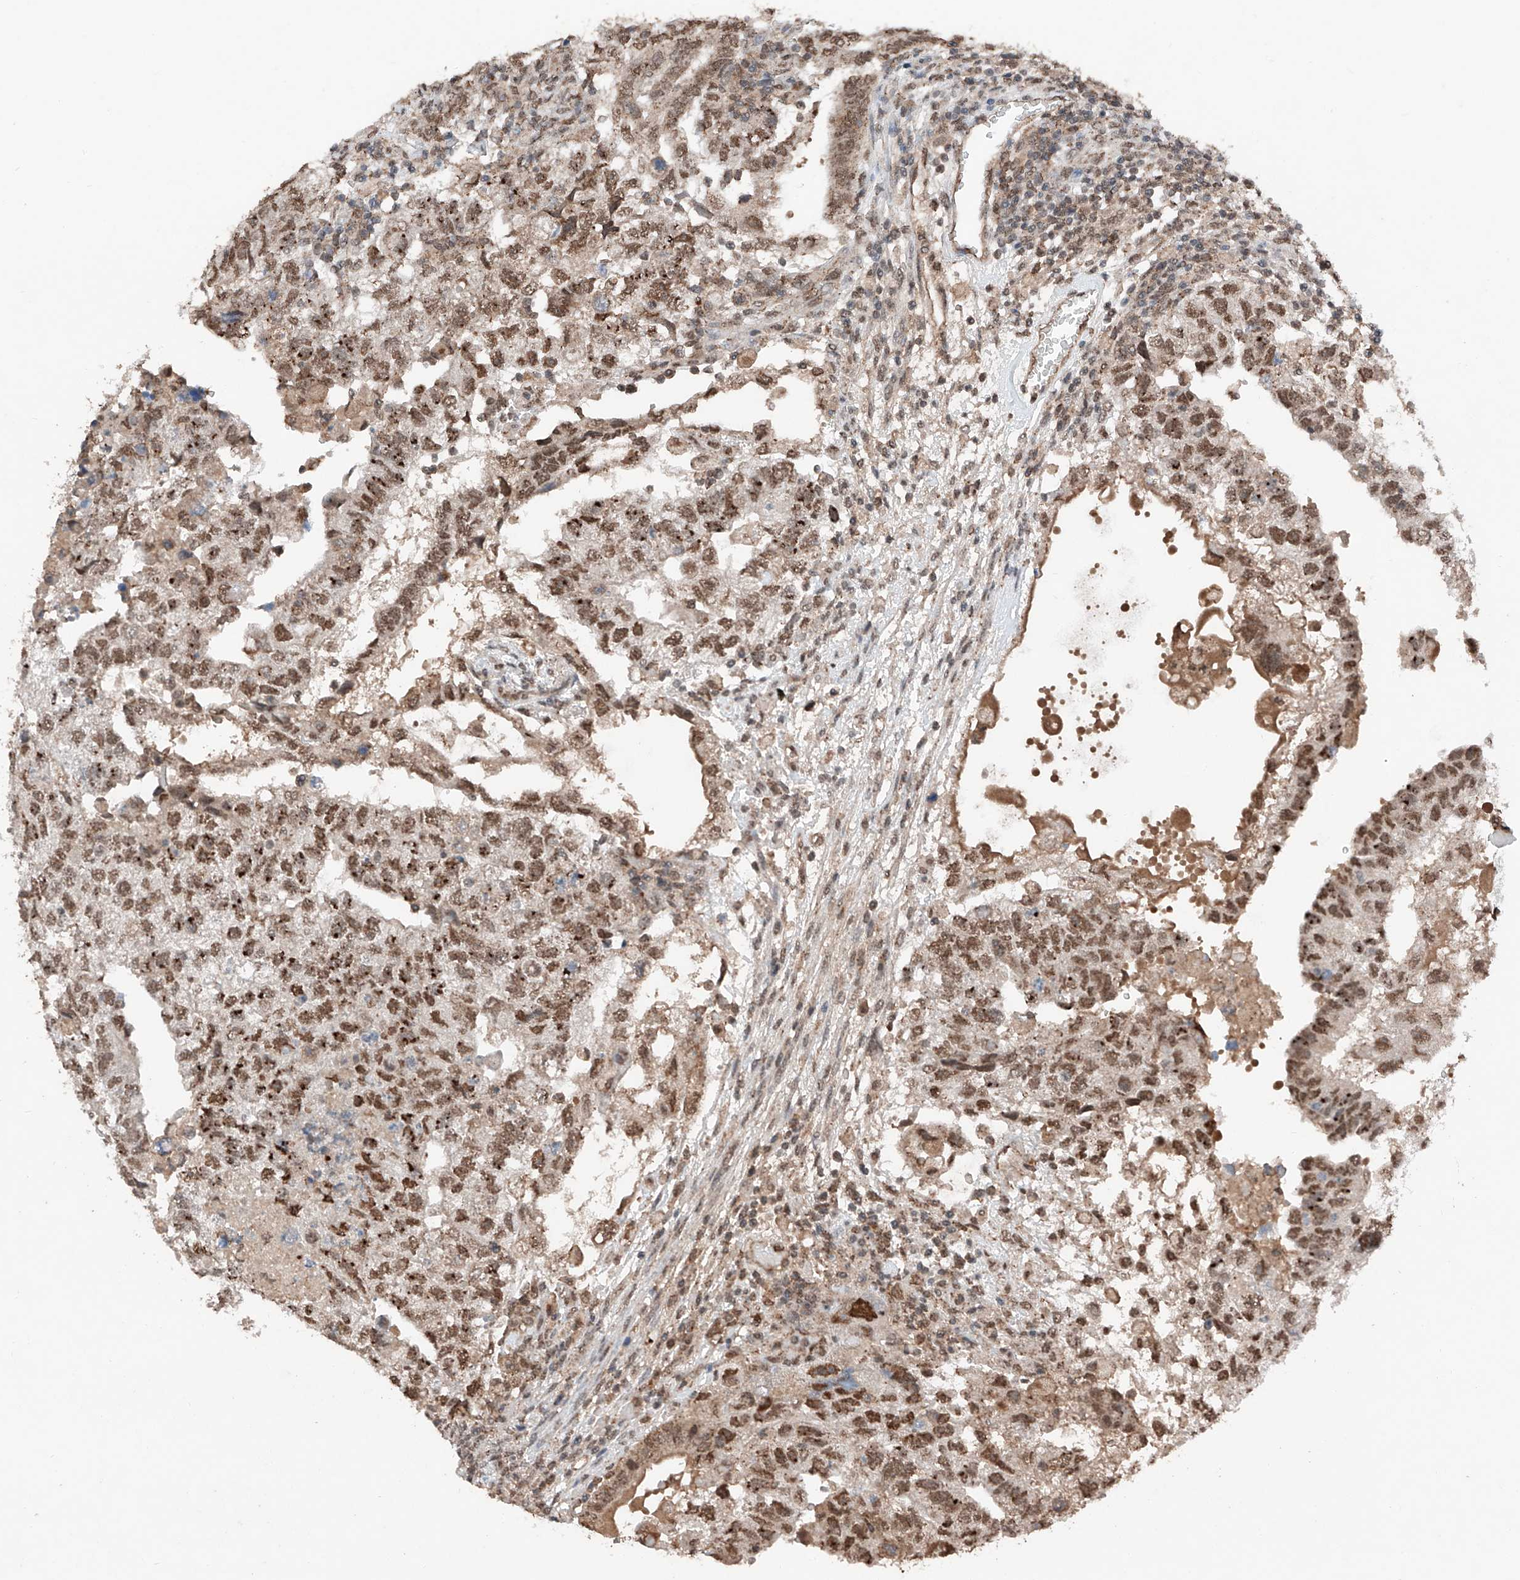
{"staining": {"intensity": "moderate", "quantity": ">75%", "location": "nuclear"}, "tissue": "testis cancer", "cell_type": "Tumor cells", "image_type": "cancer", "snomed": [{"axis": "morphology", "description": "Carcinoma, Embryonal, NOS"}, {"axis": "topography", "description": "Testis"}], "caption": "Human testis embryonal carcinoma stained for a protein (brown) shows moderate nuclear positive expression in approximately >75% of tumor cells.", "gene": "TBX4", "patient": {"sex": "male", "age": 36}}